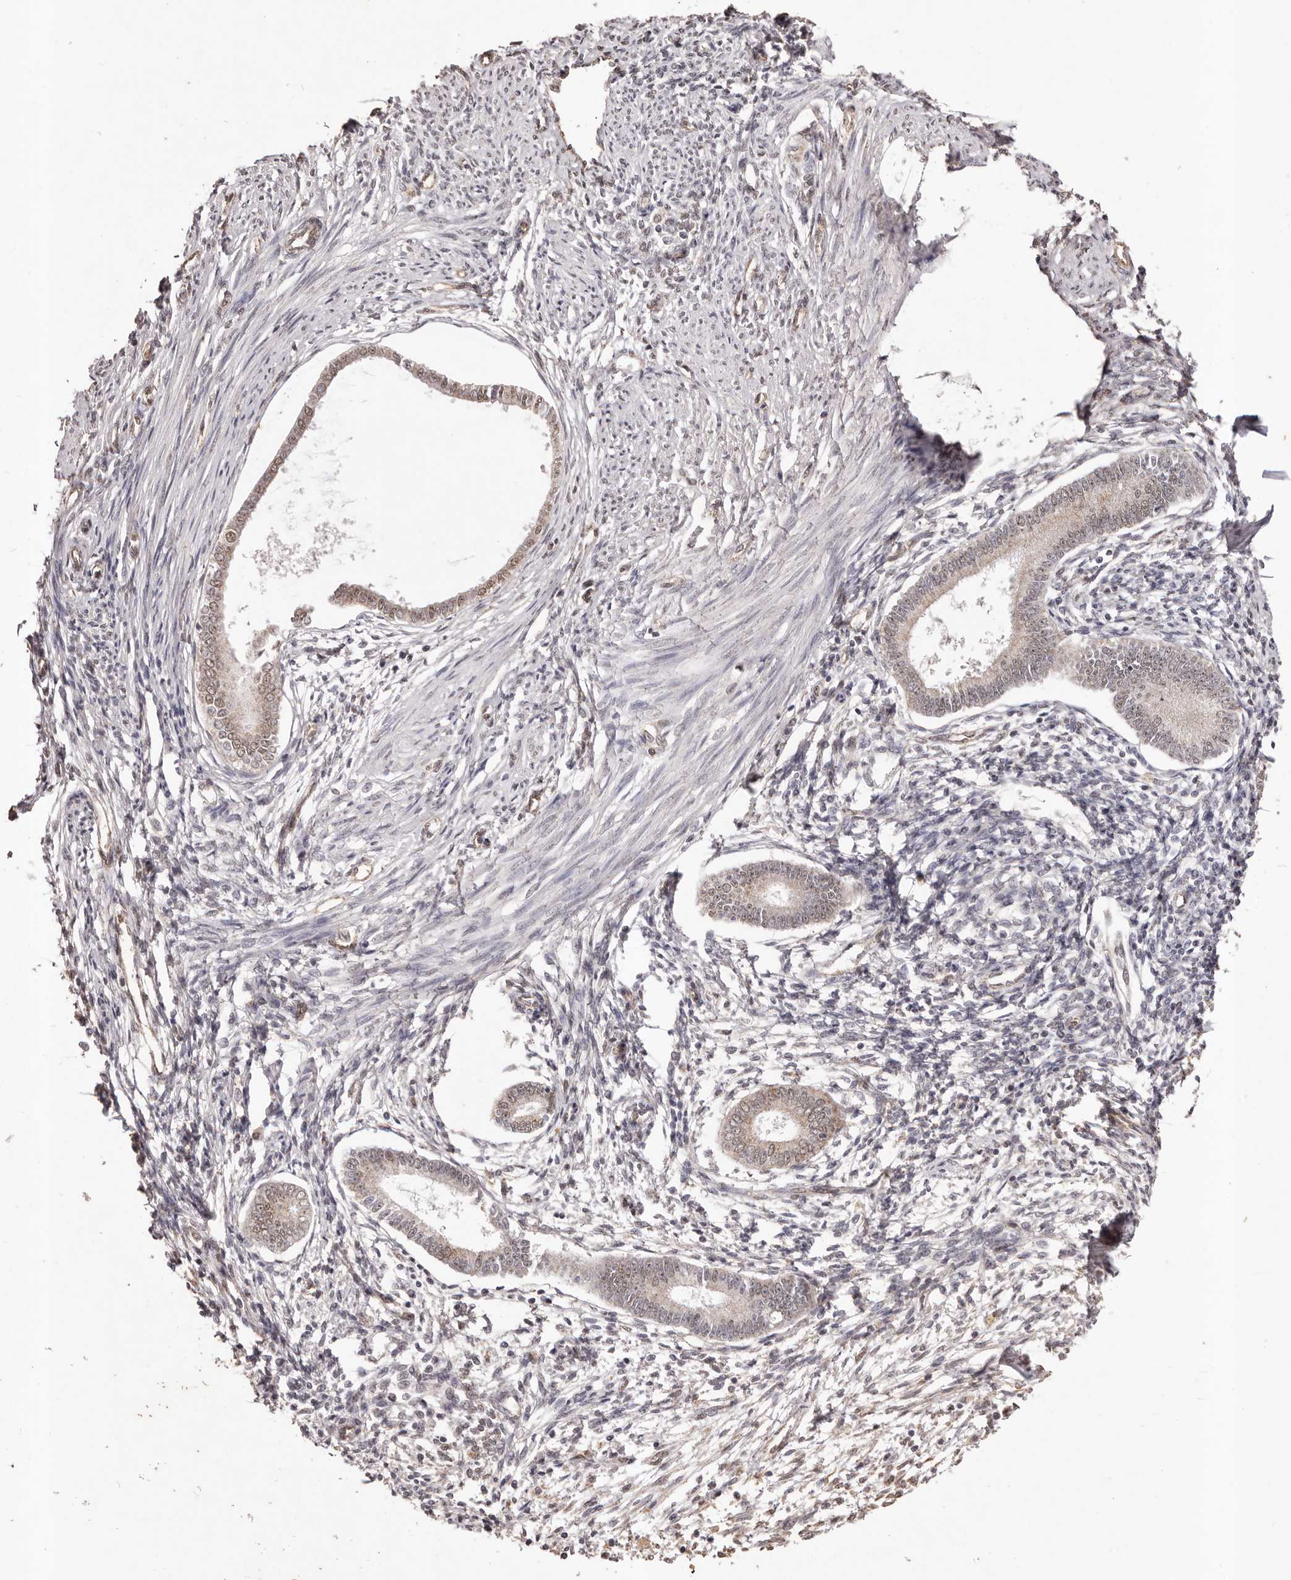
{"staining": {"intensity": "moderate", "quantity": ">75%", "location": "nuclear"}, "tissue": "endometrium", "cell_type": "Cells in endometrial stroma", "image_type": "normal", "snomed": [{"axis": "morphology", "description": "Normal tissue, NOS"}, {"axis": "topography", "description": "Endometrium"}], "caption": "Immunohistochemical staining of benign endometrium demonstrates >75% levels of moderate nuclear protein positivity in approximately >75% of cells in endometrial stroma.", "gene": "RPS6KA5", "patient": {"sex": "female", "age": 56}}